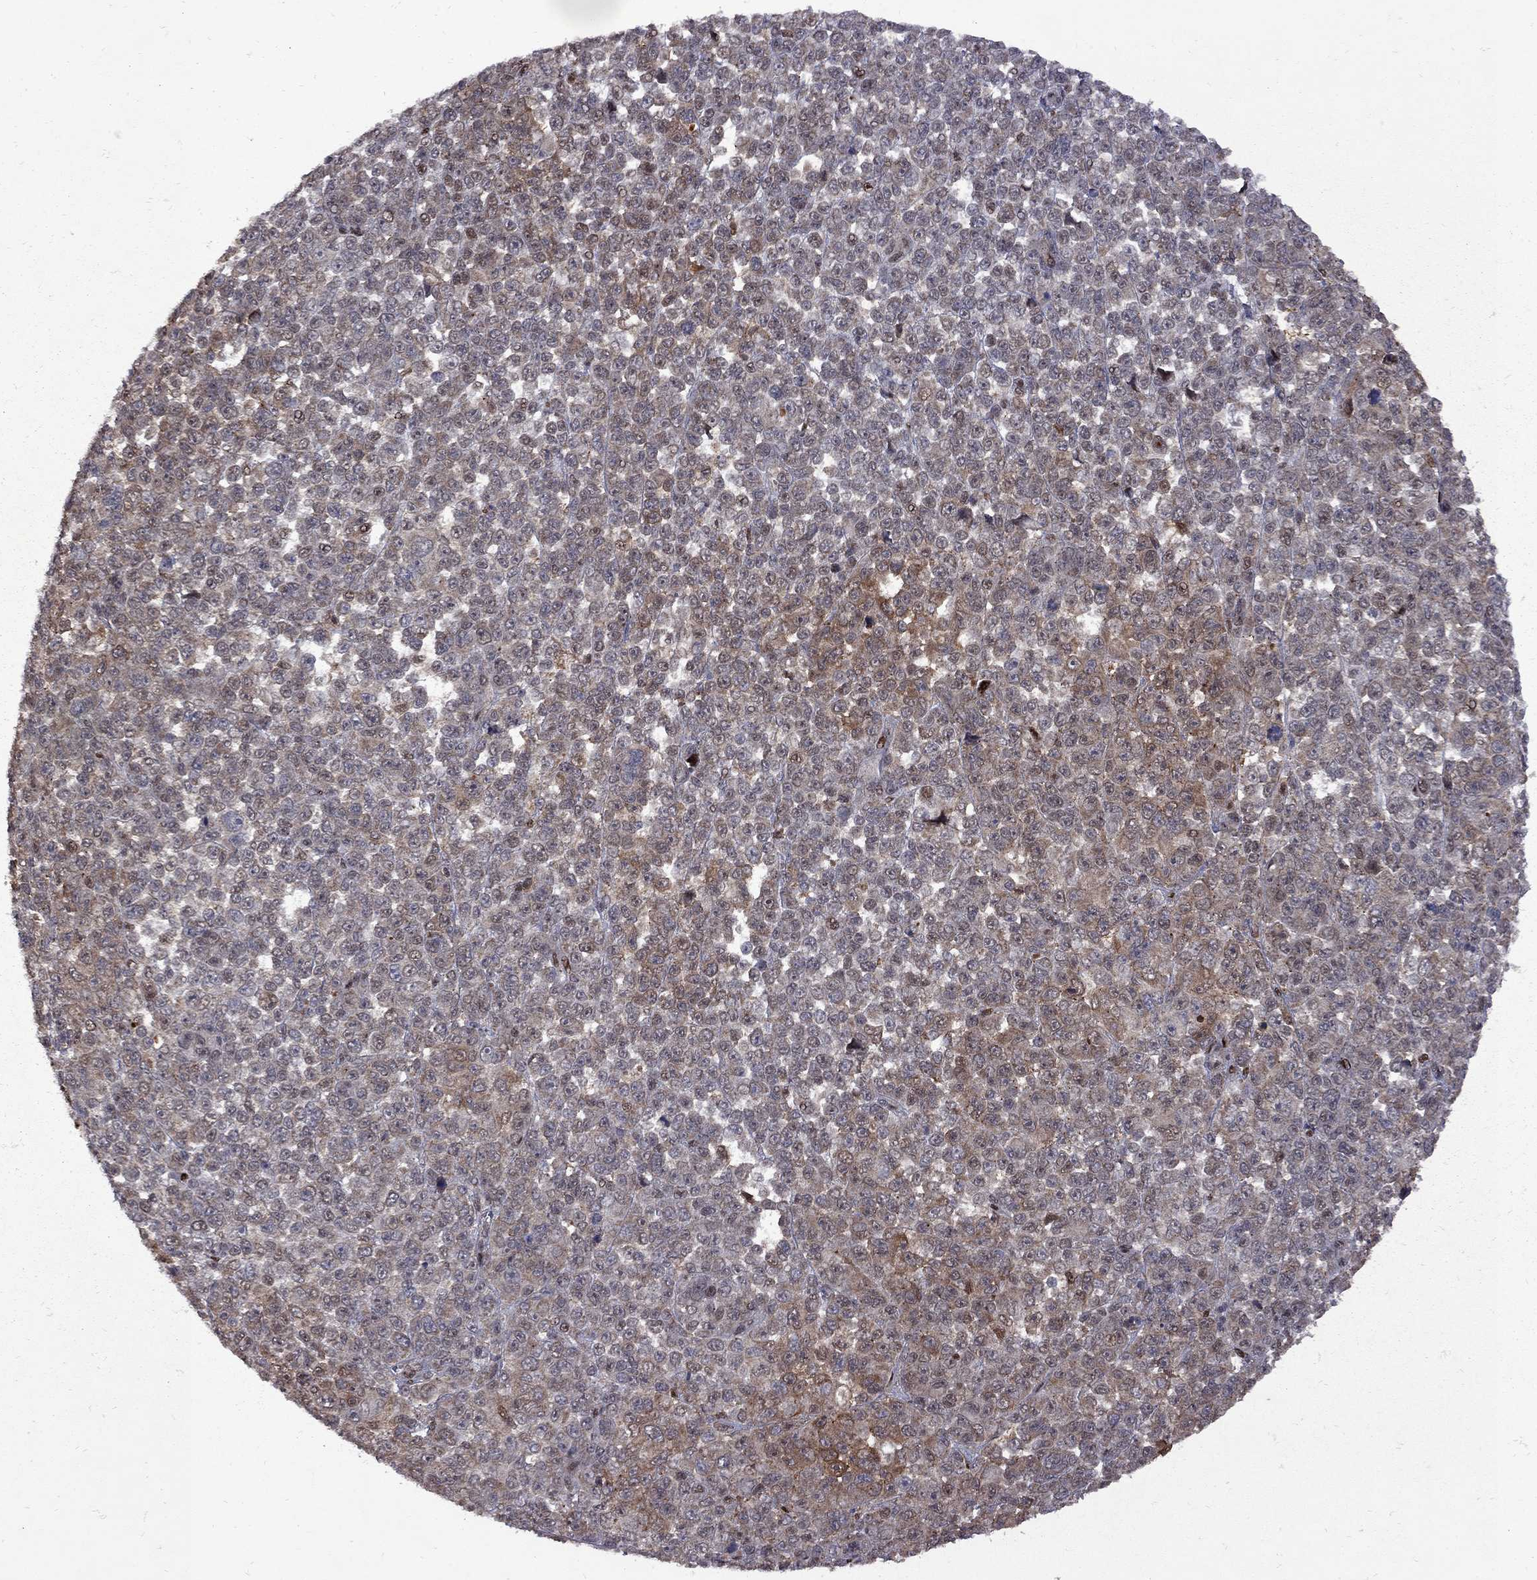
{"staining": {"intensity": "moderate", "quantity": "<25%", "location": "cytoplasmic/membranous"}, "tissue": "melanoma", "cell_type": "Tumor cells", "image_type": "cancer", "snomed": [{"axis": "morphology", "description": "Malignant melanoma, NOS"}, {"axis": "topography", "description": "Skin"}], "caption": "Brown immunohistochemical staining in human melanoma demonstrates moderate cytoplasmic/membranous staining in about <25% of tumor cells. The protein of interest is shown in brown color, while the nuclei are stained blue.", "gene": "IPP", "patient": {"sex": "female", "age": 95}}